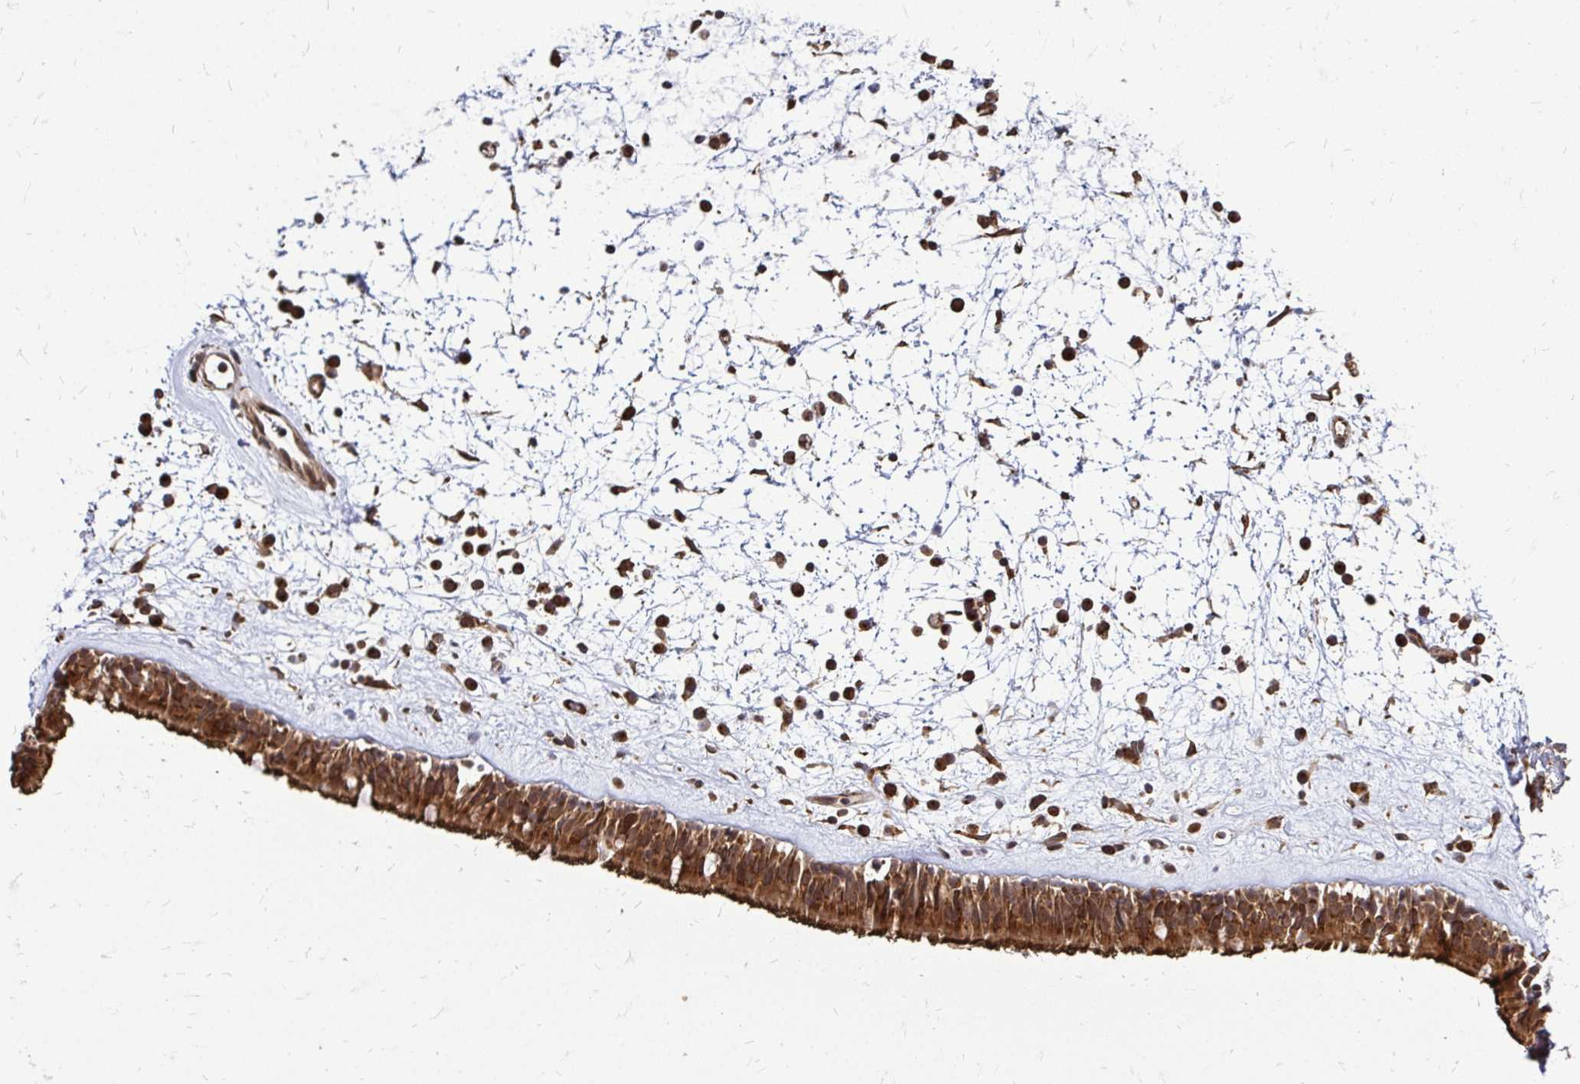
{"staining": {"intensity": "strong", "quantity": ">75%", "location": "cytoplasmic/membranous,nuclear"}, "tissue": "nasopharynx", "cell_type": "Respiratory epithelial cells", "image_type": "normal", "snomed": [{"axis": "morphology", "description": "Normal tissue, NOS"}, {"axis": "topography", "description": "Nasopharynx"}], "caption": "Respiratory epithelial cells show high levels of strong cytoplasmic/membranous,nuclear staining in approximately >75% of cells in benign human nasopharynx.", "gene": "FMR1", "patient": {"sex": "male", "age": 24}}